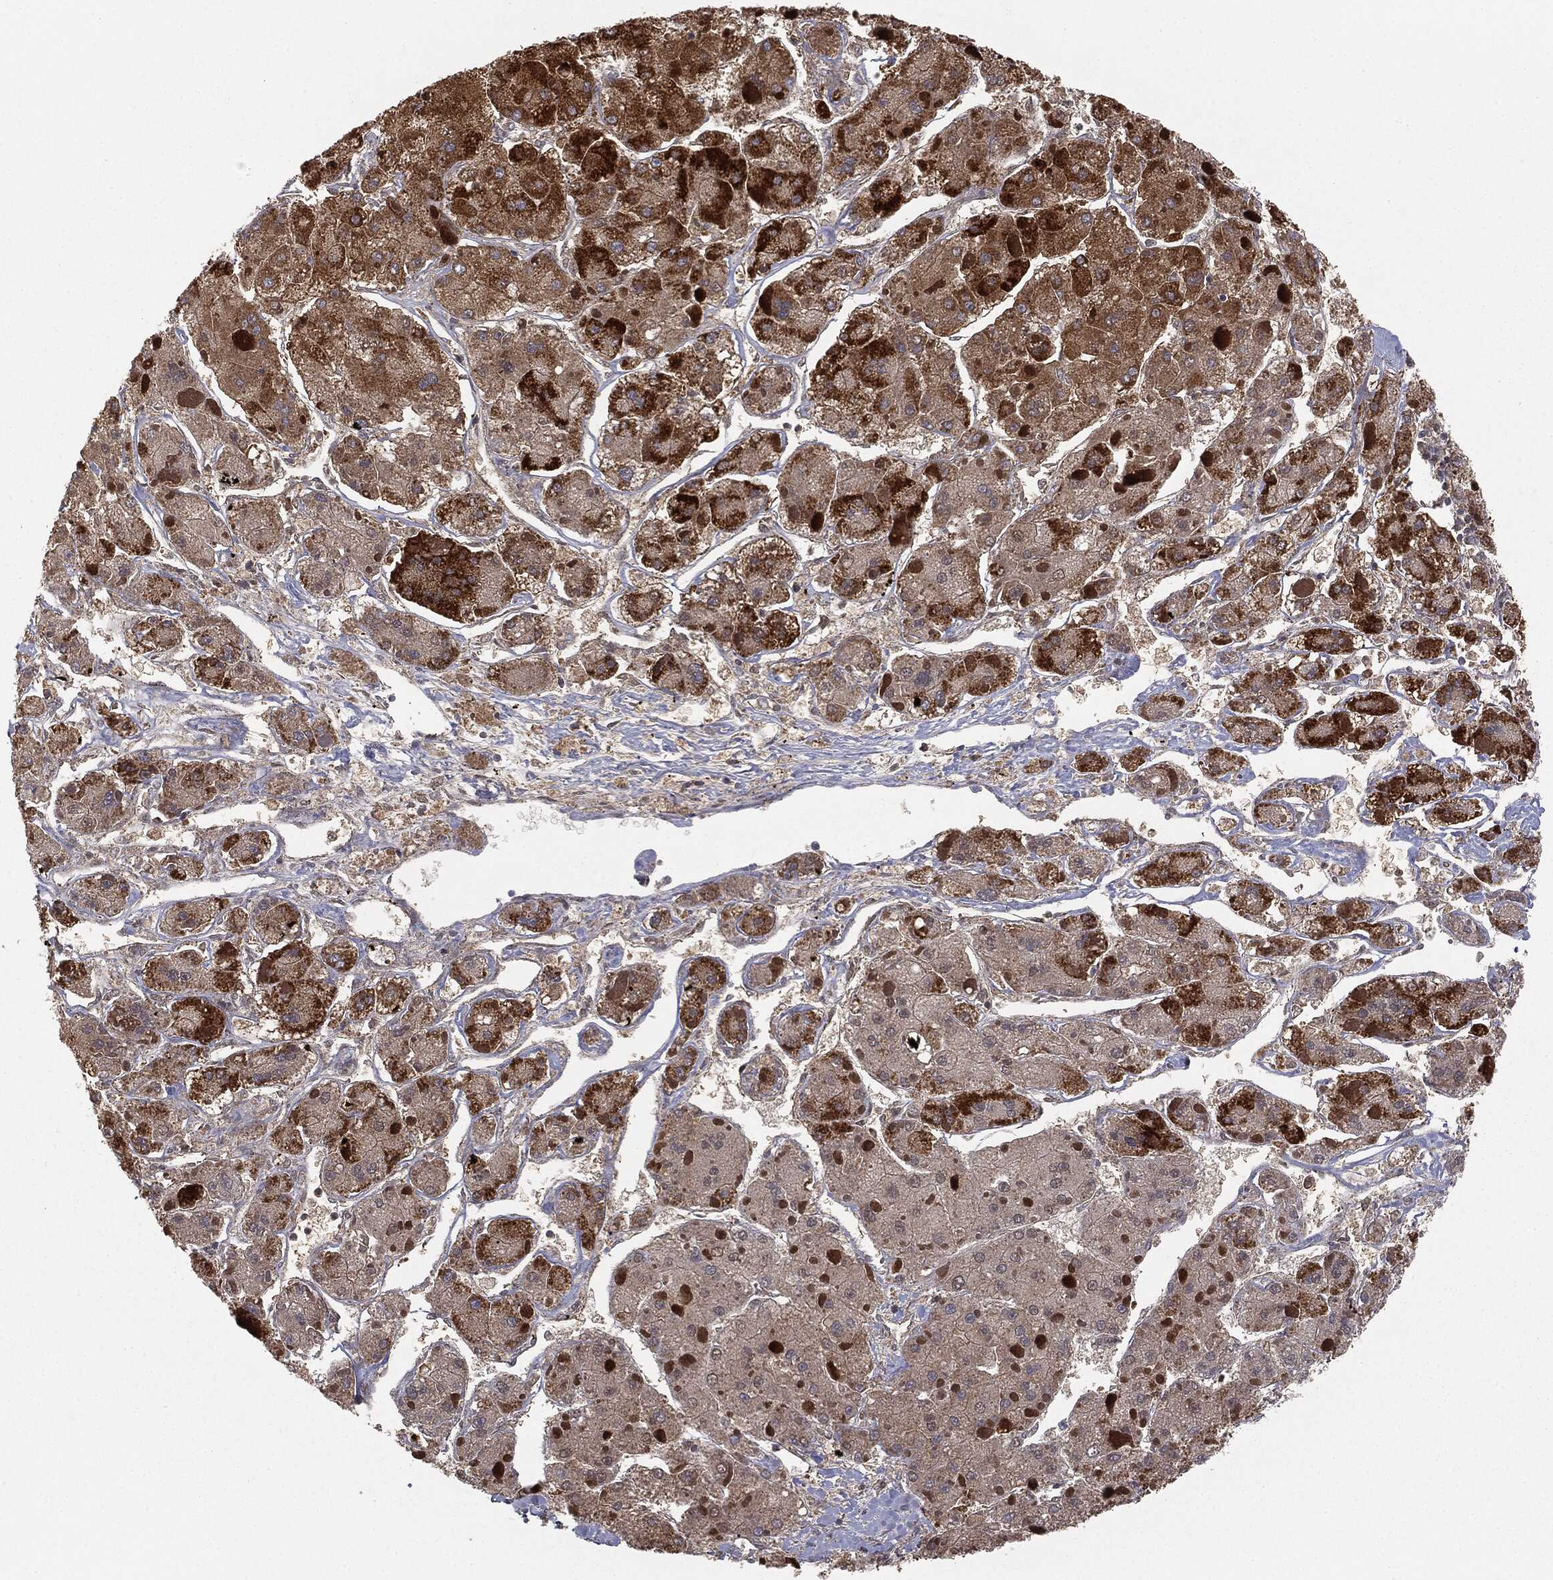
{"staining": {"intensity": "strong", "quantity": ">75%", "location": "cytoplasmic/membranous"}, "tissue": "liver cancer", "cell_type": "Tumor cells", "image_type": "cancer", "snomed": [{"axis": "morphology", "description": "Carcinoma, Hepatocellular, NOS"}, {"axis": "topography", "description": "Liver"}], "caption": "This micrograph demonstrates IHC staining of liver cancer (hepatocellular carcinoma), with high strong cytoplasmic/membranous staining in approximately >75% of tumor cells.", "gene": "MTOR", "patient": {"sex": "female", "age": 73}}